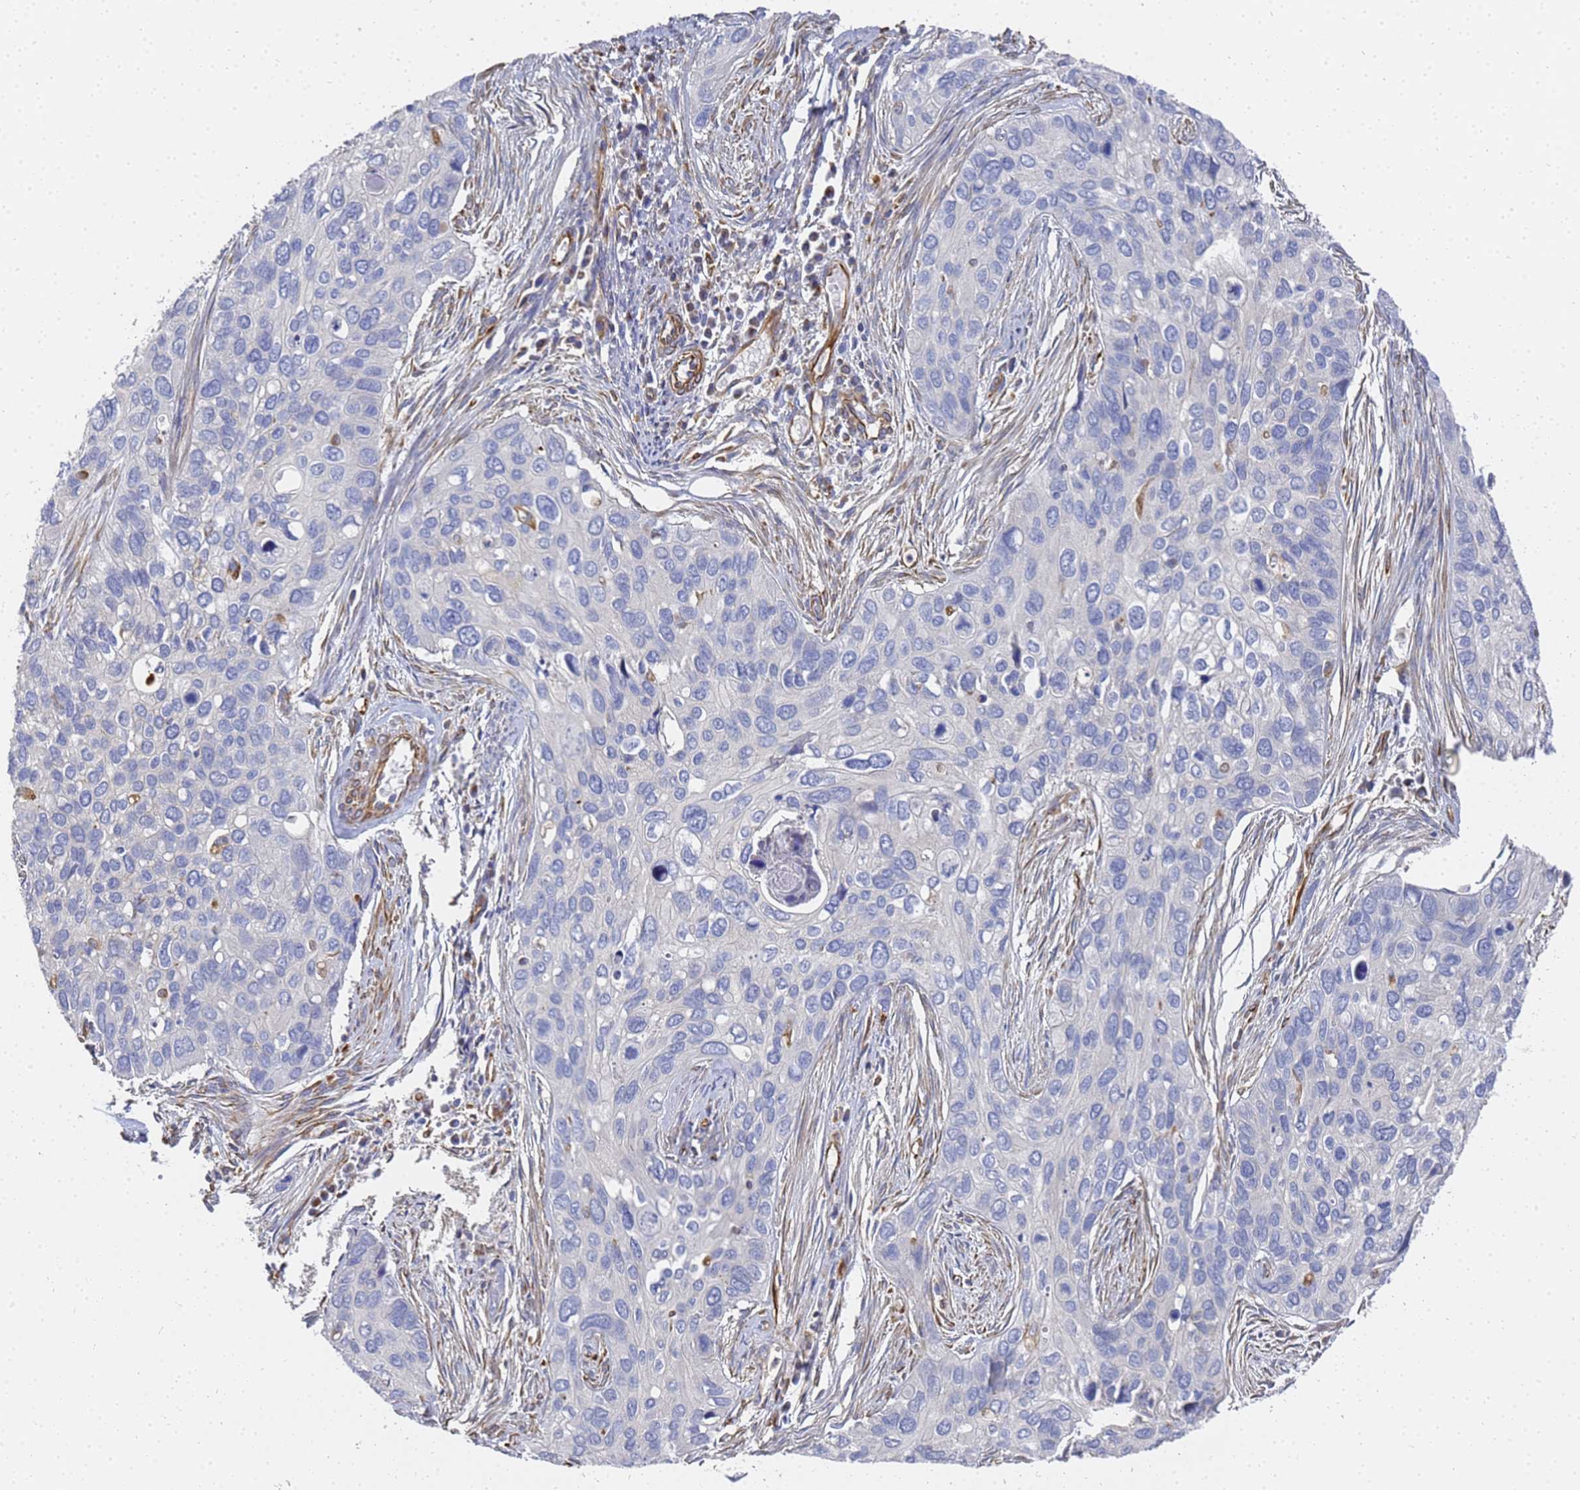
{"staining": {"intensity": "negative", "quantity": "none", "location": "none"}, "tissue": "cervical cancer", "cell_type": "Tumor cells", "image_type": "cancer", "snomed": [{"axis": "morphology", "description": "Squamous cell carcinoma, NOS"}, {"axis": "topography", "description": "Cervix"}], "caption": "Immunohistochemical staining of cervical squamous cell carcinoma demonstrates no significant expression in tumor cells.", "gene": "SYT13", "patient": {"sex": "female", "age": 55}}